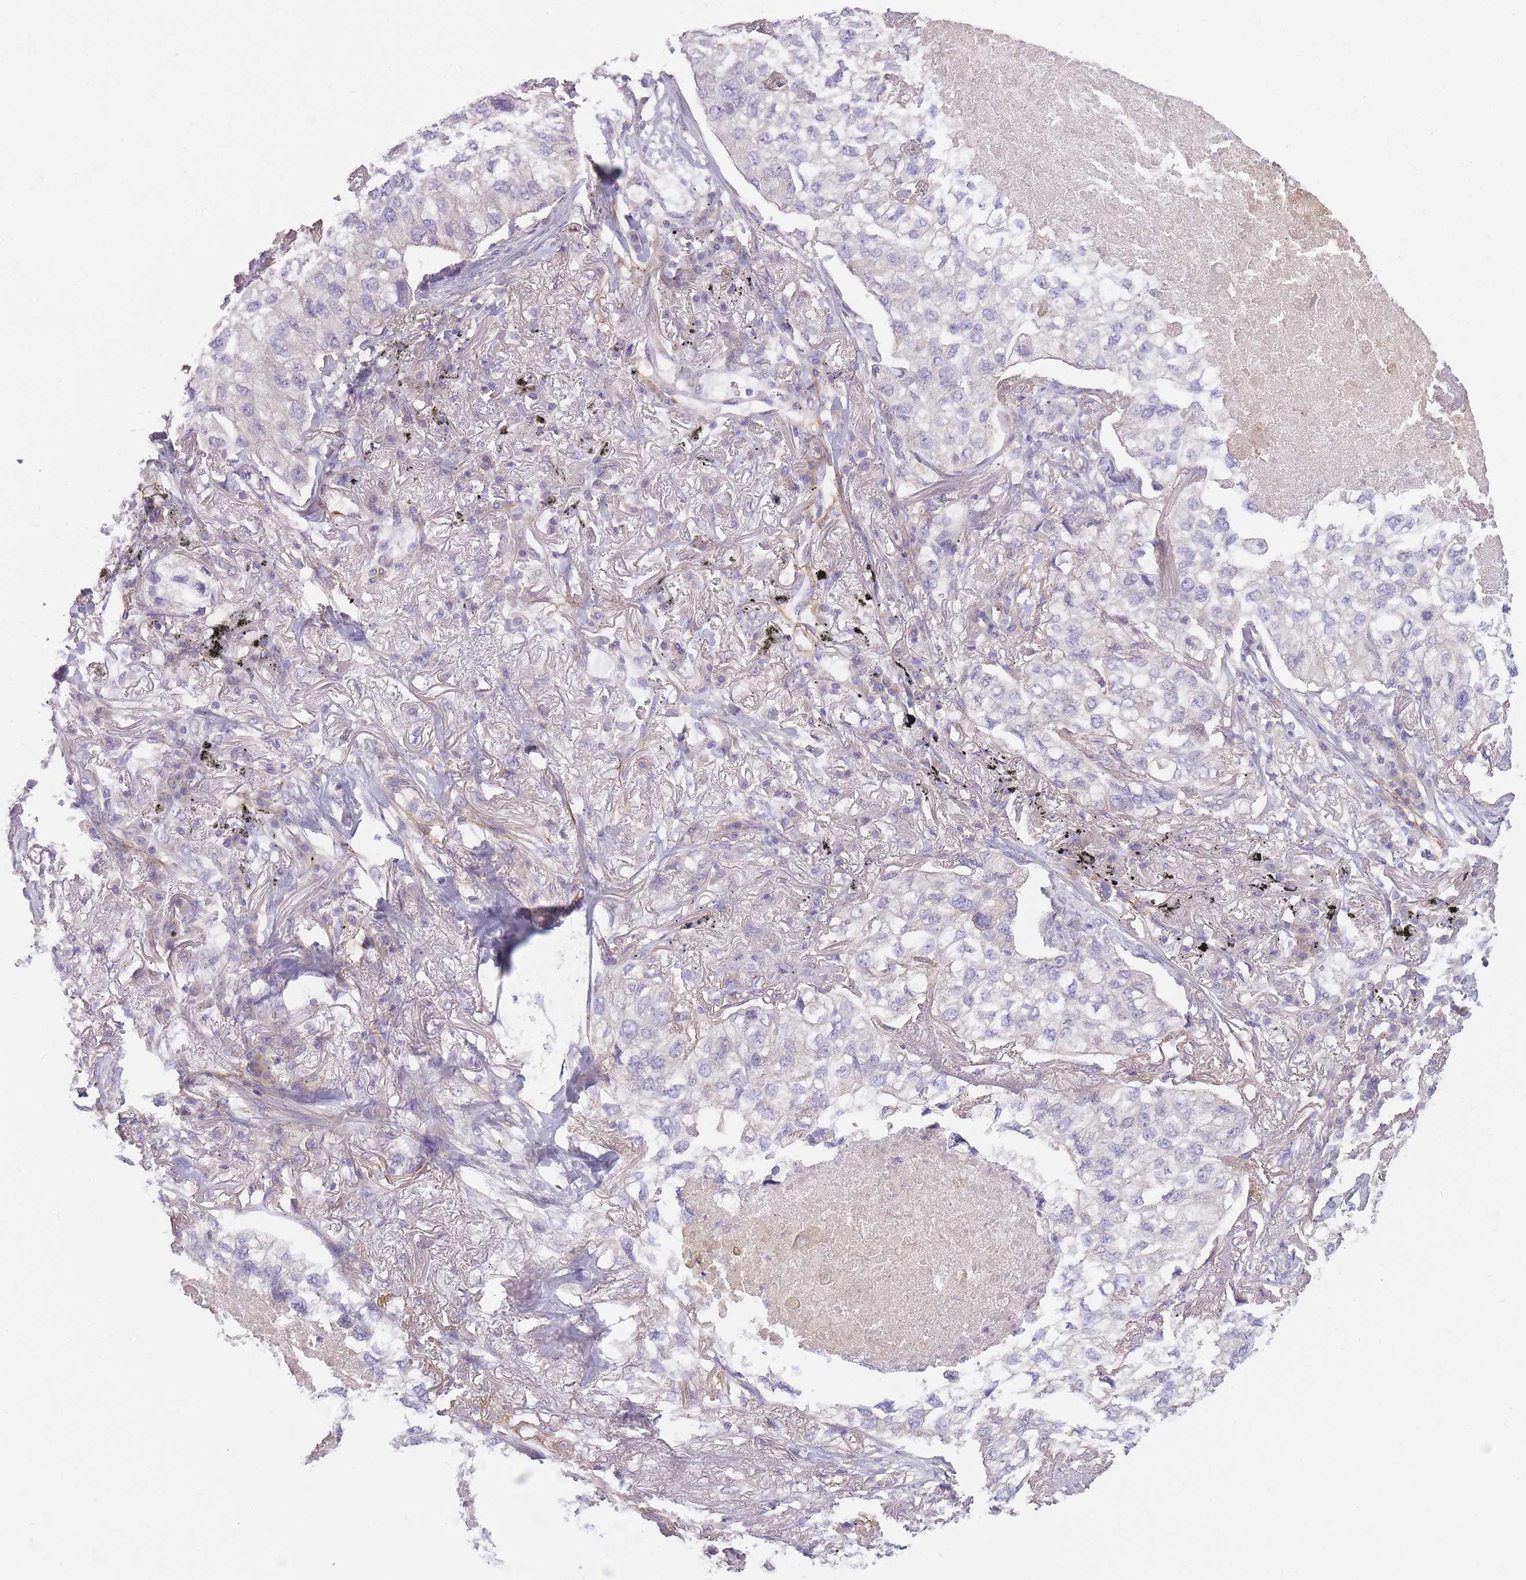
{"staining": {"intensity": "negative", "quantity": "none", "location": "none"}, "tissue": "lung cancer", "cell_type": "Tumor cells", "image_type": "cancer", "snomed": [{"axis": "morphology", "description": "Adenocarcinoma, NOS"}, {"axis": "topography", "description": "Lung"}], "caption": "This is an immunohistochemistry (IHC) micrograph of human adenocarcinoma (lung). There is no positivity in tumor cells.", "gene": "AP3M2", "patient": {"sex": "male", "age": 65}}